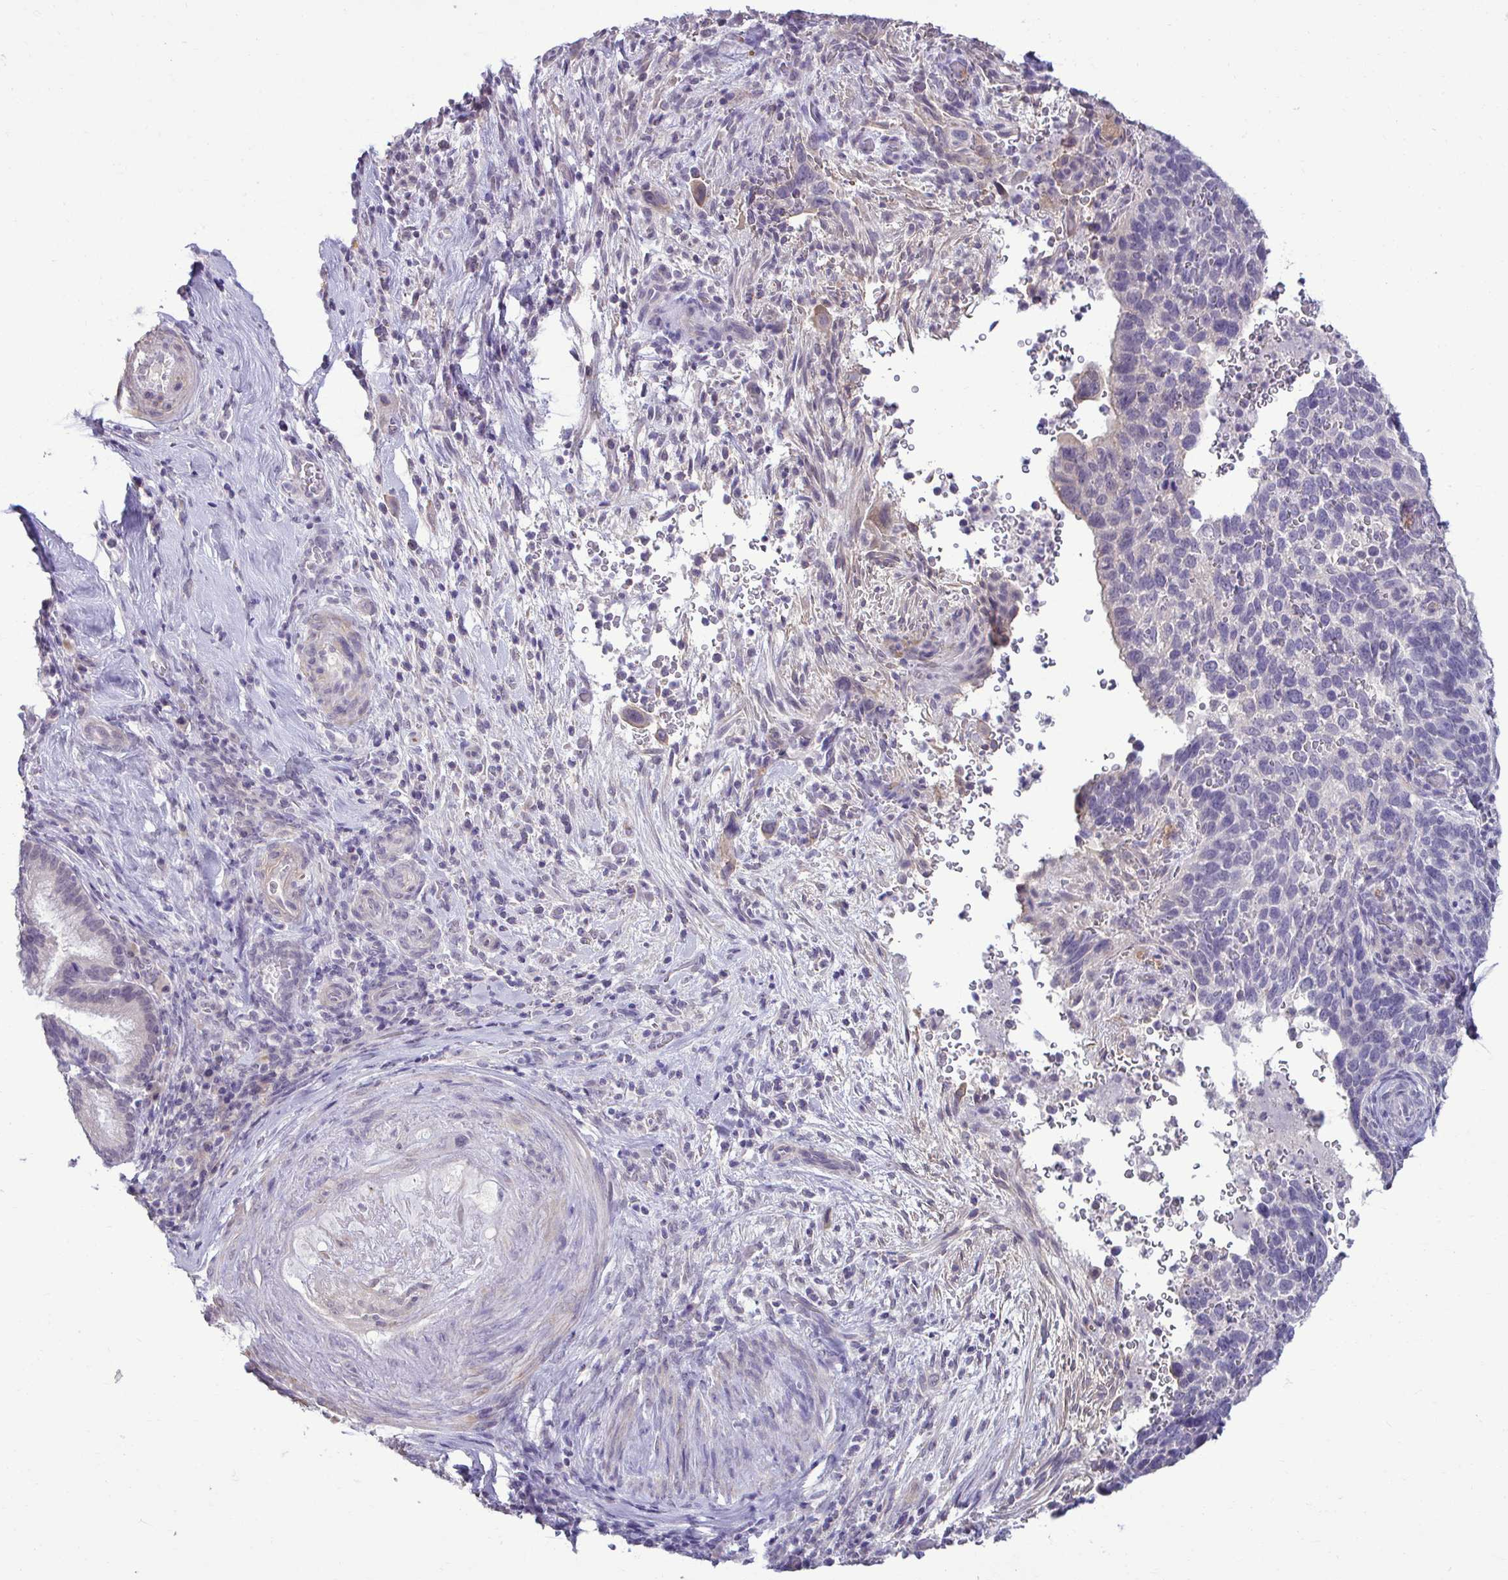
{"staining": {"intensity": "negative", "quantity": "none", "location": "none"}, "tissue": "cervical cancer", "cell_type": "Tumor cells", "image_type": "cancer", "snomed": [{"axis": "morphology", "description": "Squamous cell carcinoma, NOS"}, {"axis": "topography", "description": "Cervix"}], "caption": "Immunohistochemistry photomicrograph of neoplastic tissue: squamous cell carcinoma (cervical) stained with DAB (3,3'-diaminobenzidine) reveals no significant protein positivity in tumor cells.", "gene": "SLC30A3", "patient": {"sex": "female", "age": 51}}